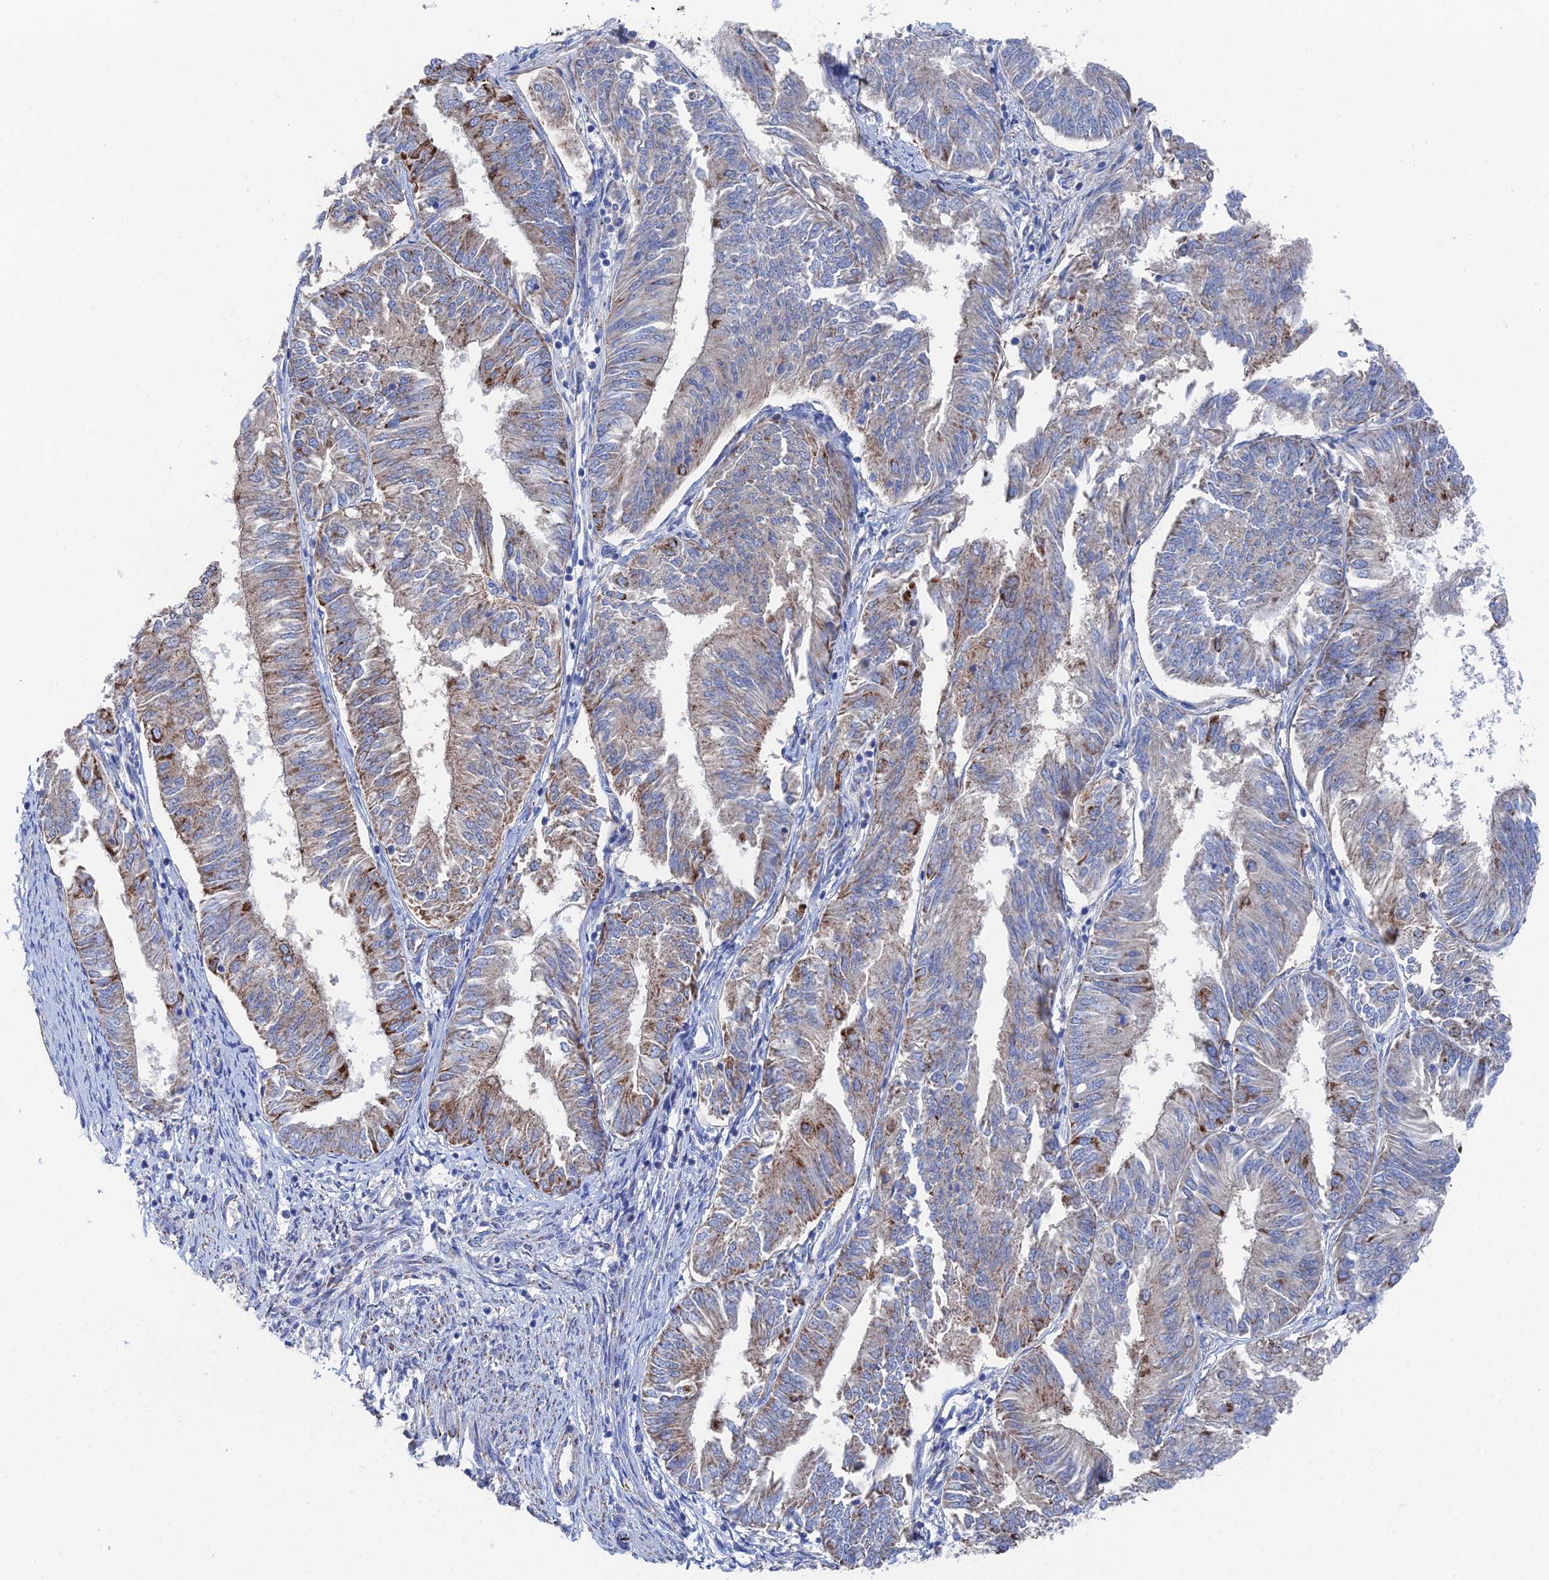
{"staining": {"intensity": "strong", "quantity": "<25%", "location": "cytoplasmic/membranous"}, "tissue": "endometrial cancer", "cell_type": "Tumor cells", "image_type": "cancer", "snomed": [{"axis": "morphology", "description": "Adenocarcinoma, NOS"}, {"axis": "topography", "description": "Endometrium"}], "caption": "A brown stain highlights strong cytoplasmic/membranous positivity of a protein in adenocarcinoma (endometrial) tumor cells. (DAB = brown stain, brightfield microscopy at high magnification).", "gene": "IFT80", "patient": {"sex": "female", "age": 58}}